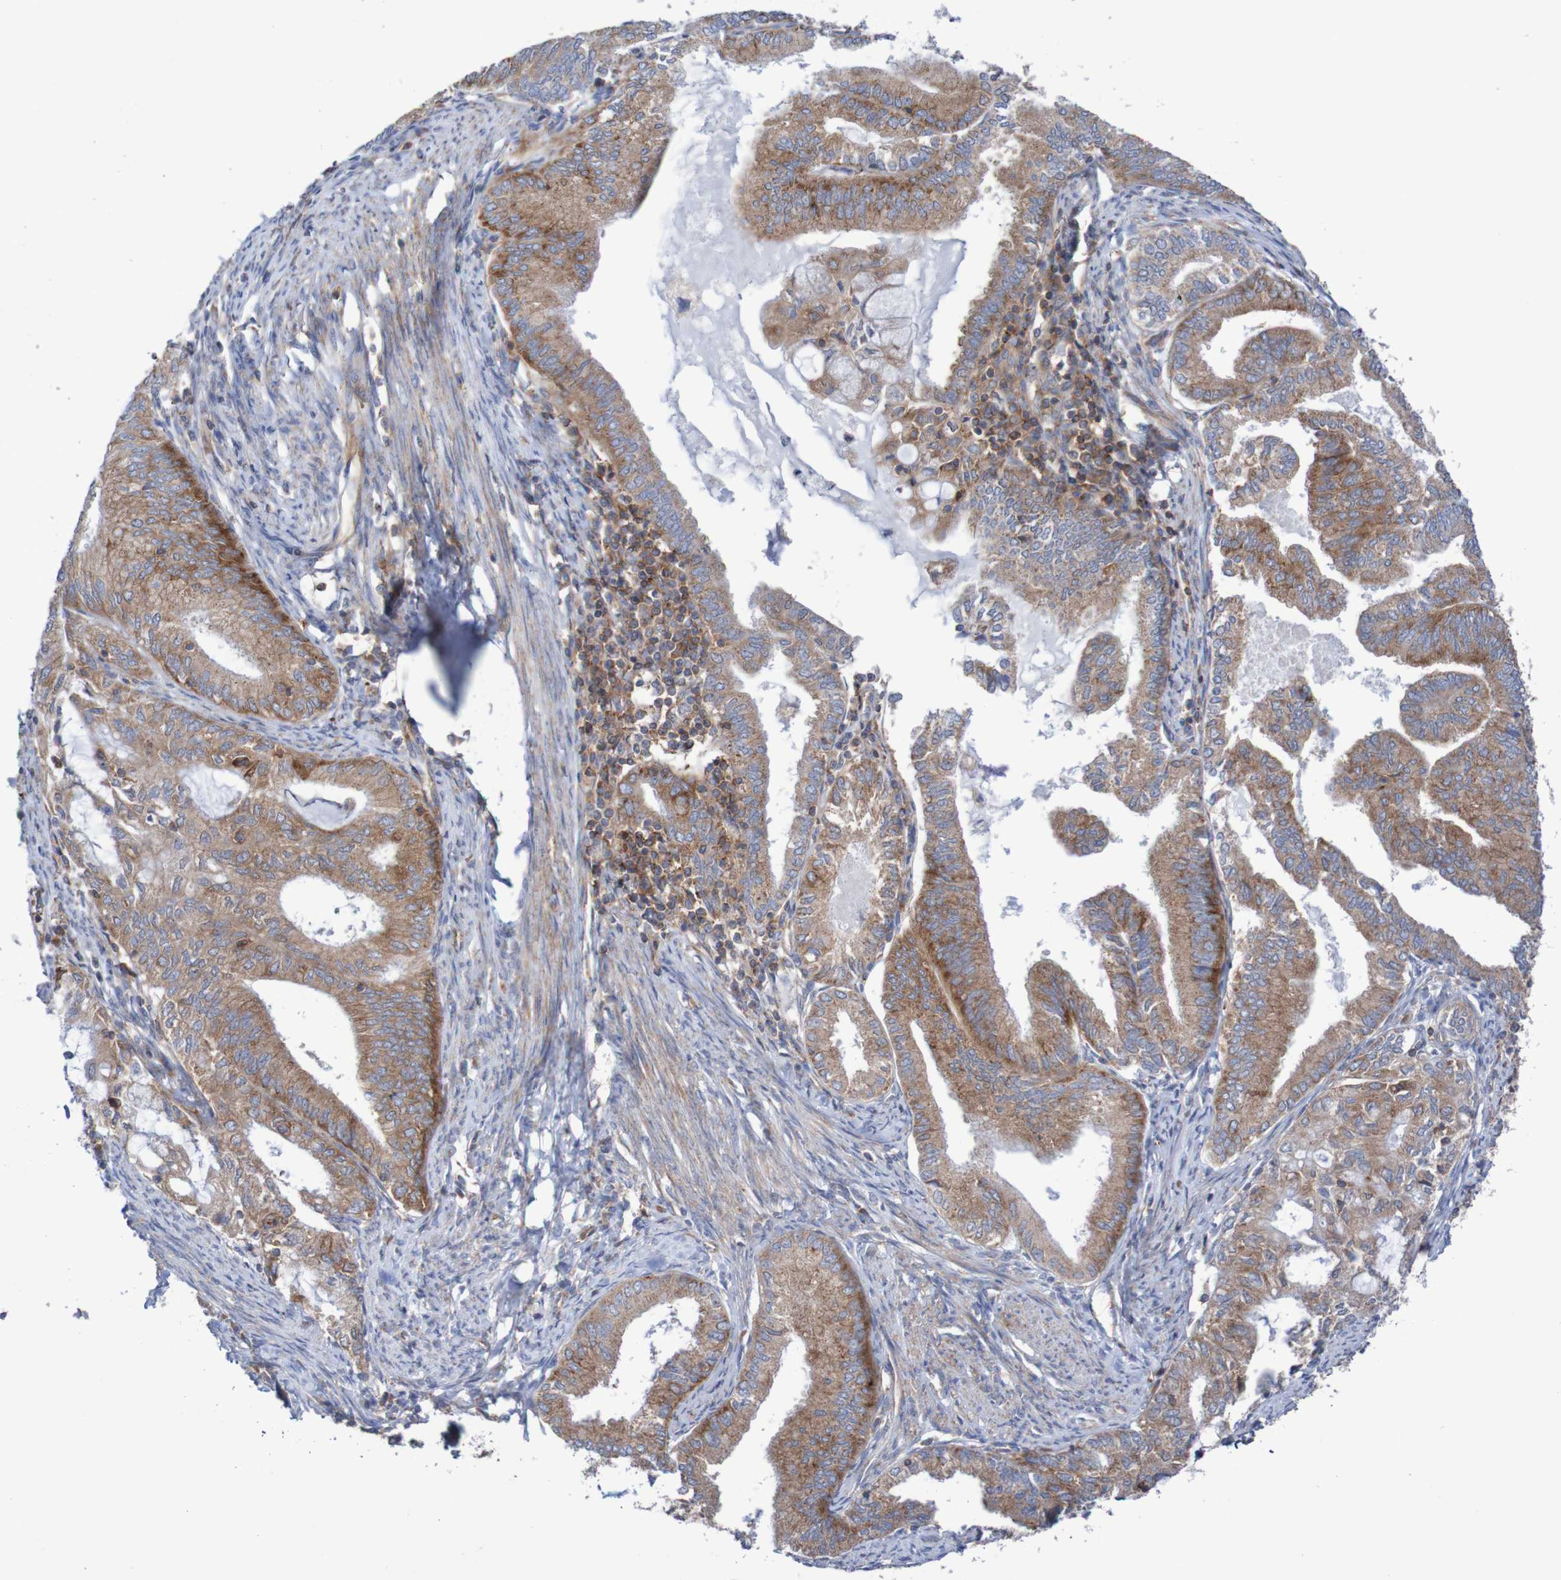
{"staining": {"intensity": "moderate", "quantity": ">75%", "location": "cytoplasmic/membranous"}, "tissue": "endometrial cancer", "cell_type": "Tumor cells", "image_type": "cancer", "snomed": [{"axis": "morphology", "description": "Adenocarcinoma, NOS"}, {"axis": "topography", "description": "Endometrium"}], "caption": "Protein analysis of endometrial cancer (adenocarcinoma) tissue shows moderate cytoplasmic/membranous expression in approximately >75% of tumor cells. The protein is stained brown, and the nuclei are stained in blue (DAB IHC with brightfield microscopy, high magnification).", "gene": "FXR2", "patient": {"sex": "female", "age": 86}}